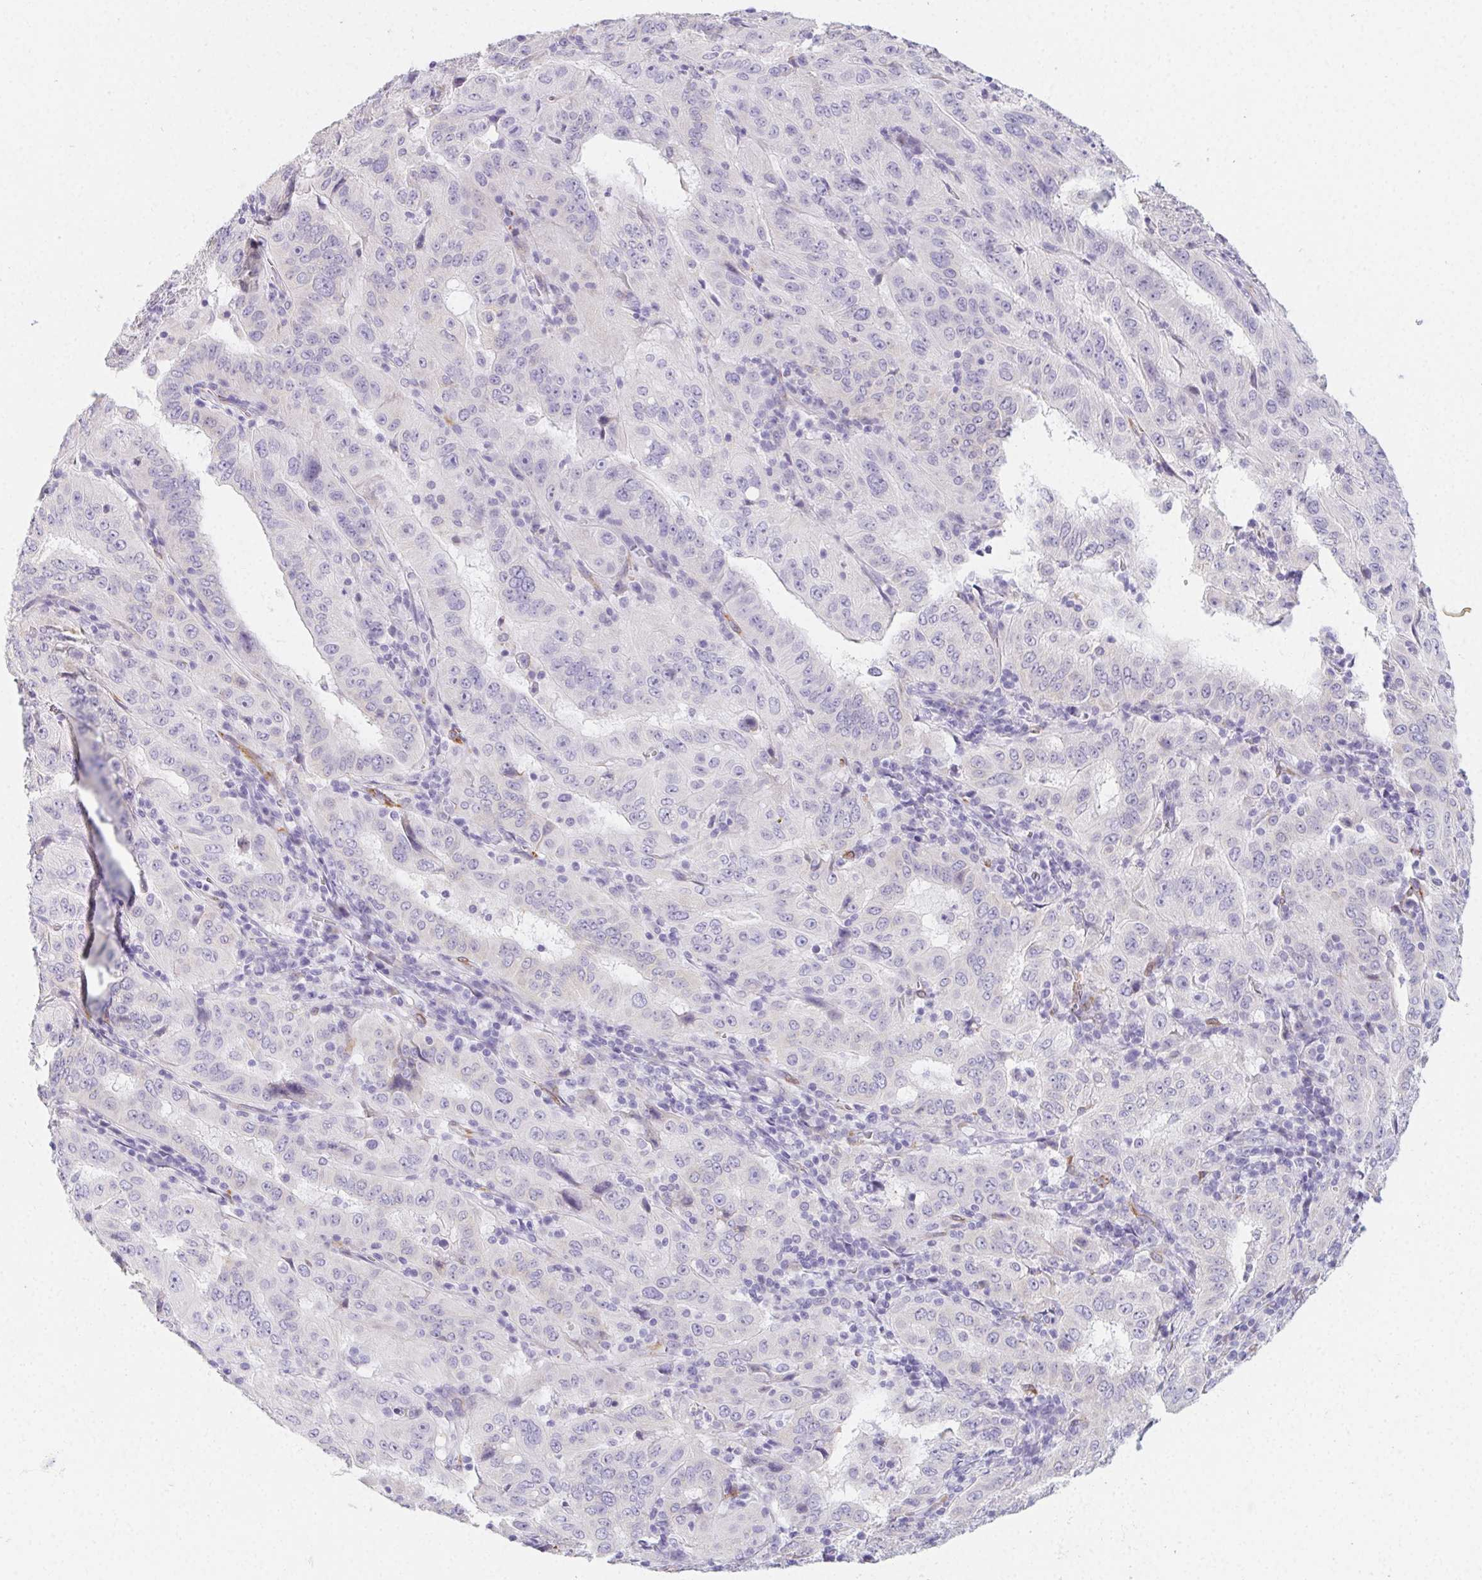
{"staining": {"intensity": "negative", "quantity": "none", "location": "none"}, "tissue": "pancreatic cancer", "cell_type": "Tumor cells", "image_type": "cancer", "snomed": [{"axis": "morphology", "description": "Adenocarcinoma, NOS"}, {"axis": "topography", "description": "Pancreas"}], "caption": "This is a photomicrograph of IHC staining of adenocarcinoma (pancreatic), which shows no positivity in tumor cells. (Brightfield microscopy of DAB (3,3'-diaminobenzidine) immunohistochemistry at high magnification).", "gene": "HRC", "patient": {"sex": "male", "age": 63}}